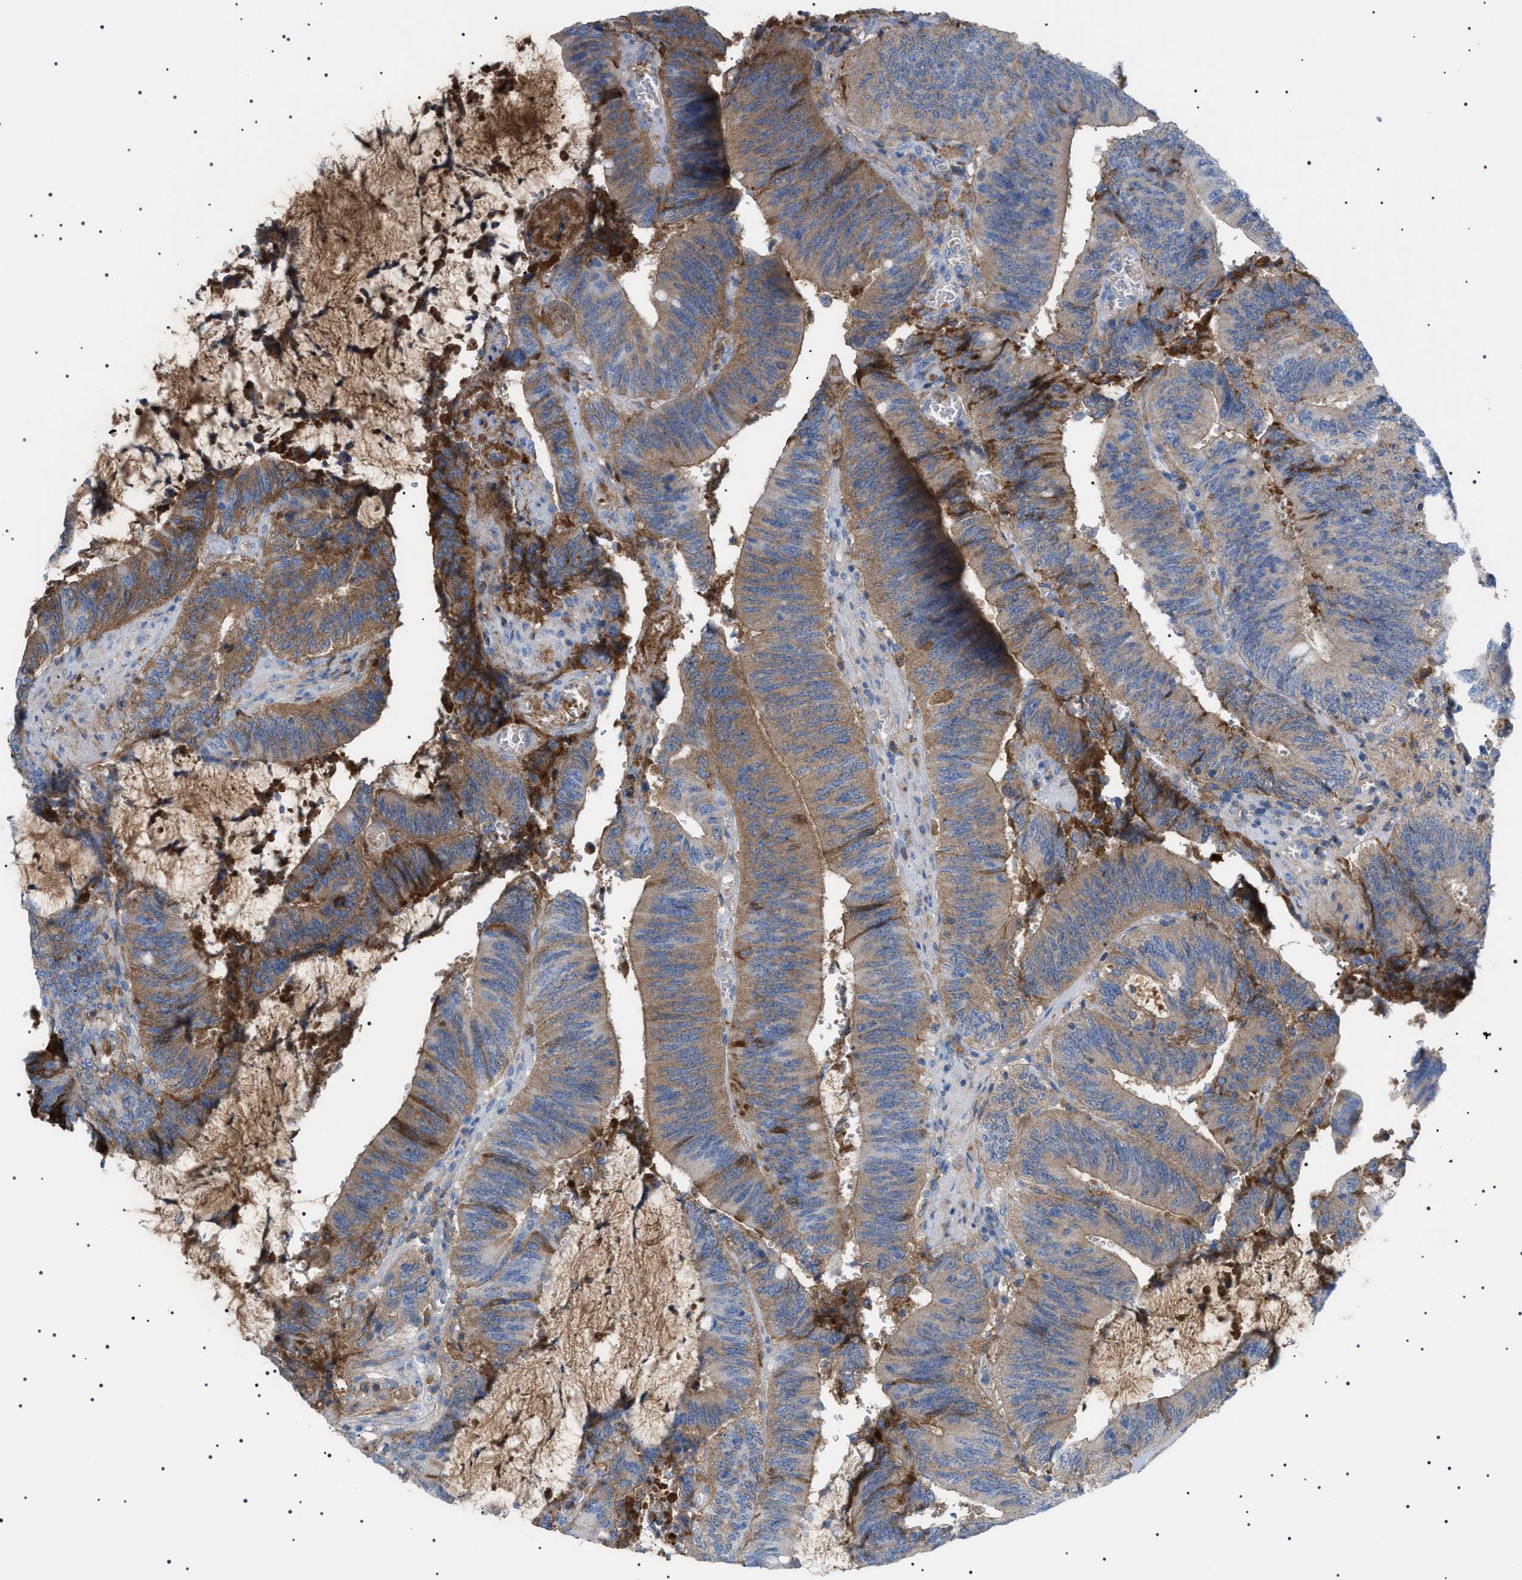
{"staining": {"intensity": "moderate", "quantity": "25%-75%", "location": "cytoplasmic/membranous"}, "tissue": "colorectal cancer", "cell_type": "Tumor cells", "image_type": "cancer", "snomed": [{"axis": "morphology", "description": "Normal tissue, NOS"}, {"axis": "morphology", "description": "Adenocarcinoma, NOS"}, {"axis": "topography", "description": "Rectum"}], "caption": "Immunohistochemistry (IHC) (DAB) staining of colorectal cancer displays moderate cytoplasmic/membranous protein expression in approximately 25%-75% of tumor cells.", "gene": "LPA", "patient": {"sex": "female", "age": 66}}